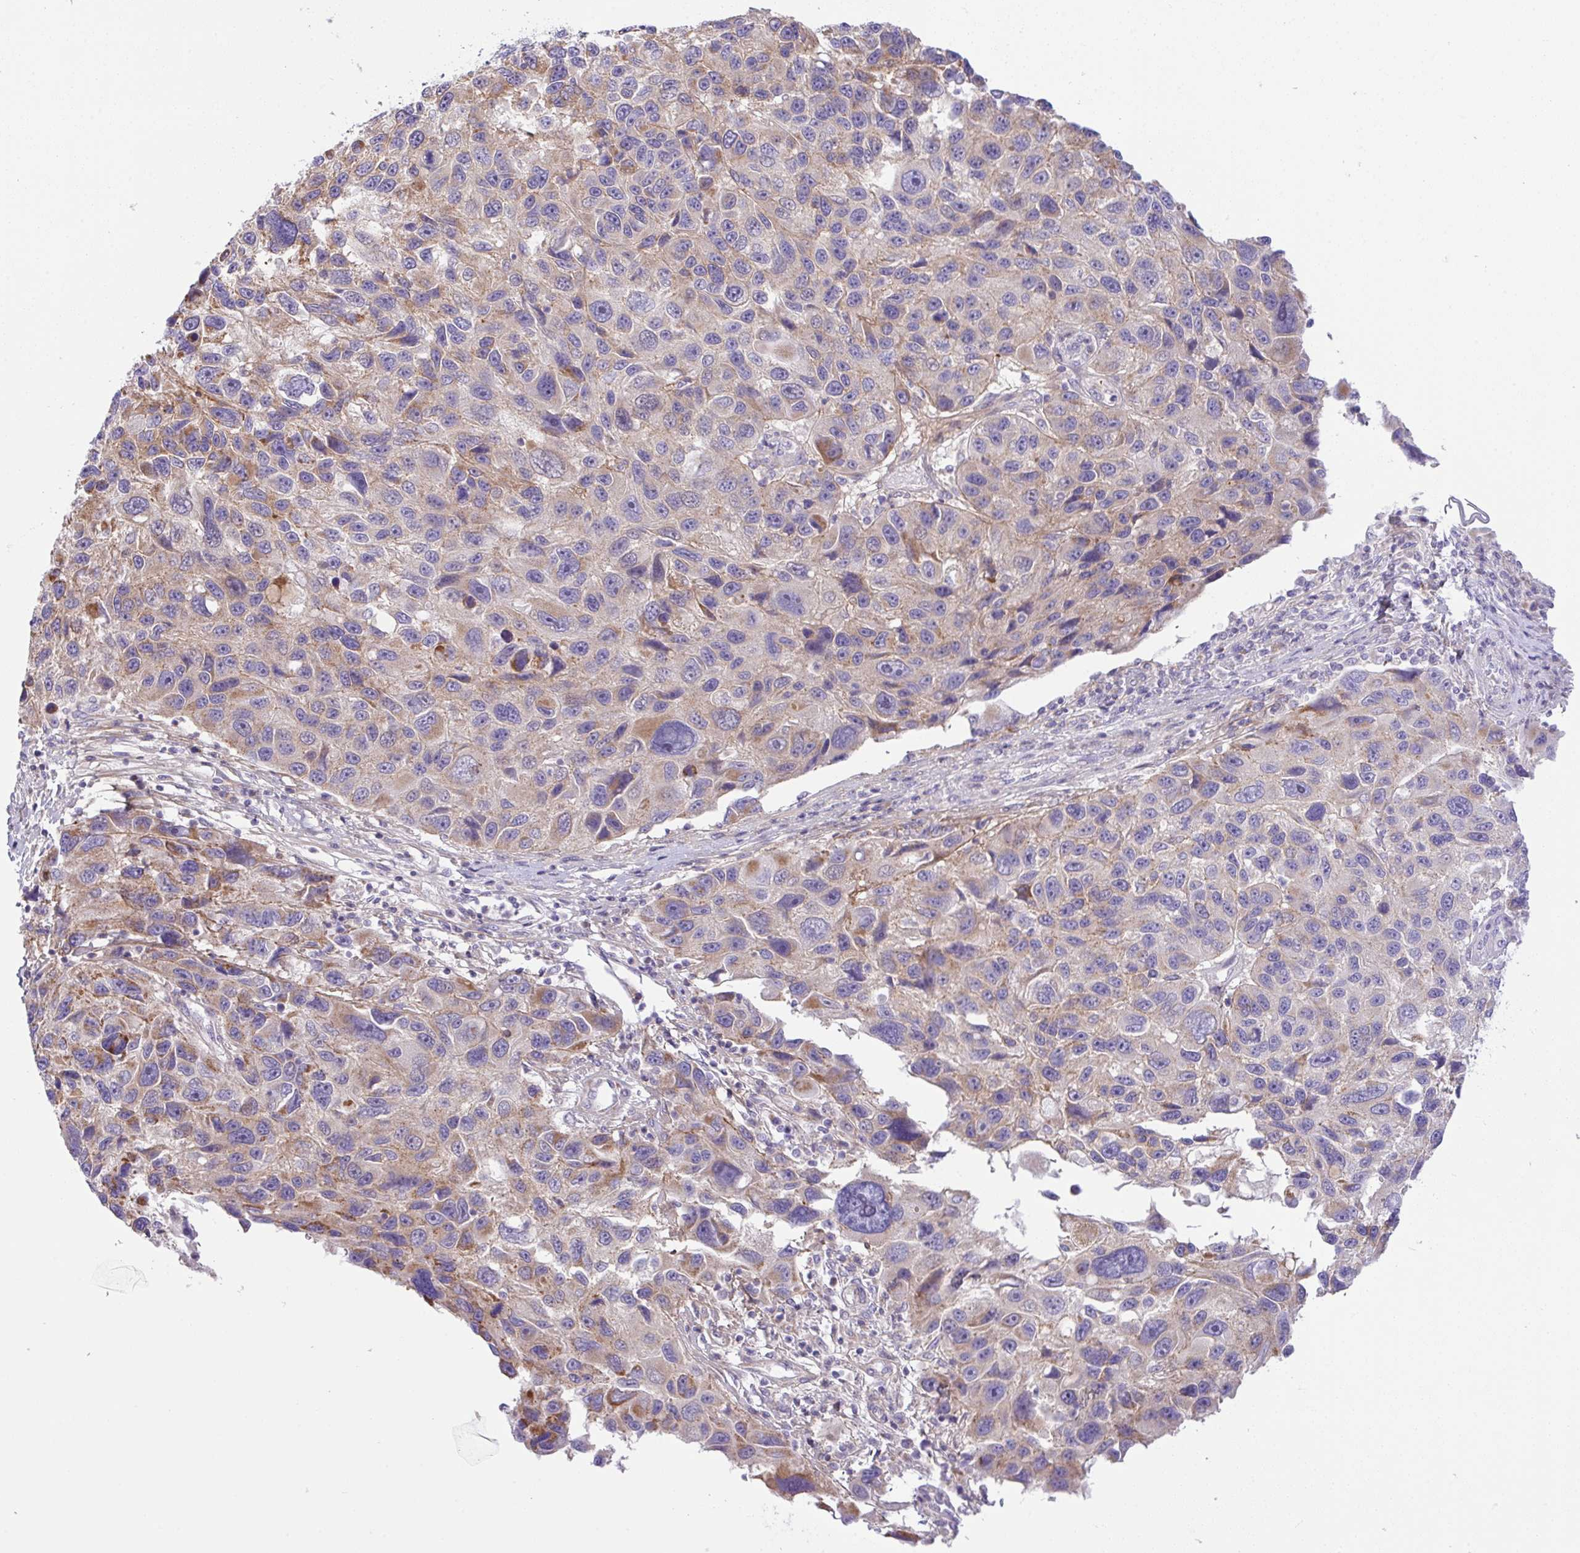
{"staining": {"intensity": "moderate", "quantity": "25%-75%", "location": "cytoplasmic/membranous"}, "tissue": "melanoma", "cell_type": "Tumor cells", "image_type": "cancer", "snomed": [{"axis": "morphology", "description": "Malignant melanoma, NOS"}, {"axis": "topography", "description": "Skin"}], "caption": "A brown stain highlights moderate cytoplasmic/membranous expression of a protein in malignant melanoma tumor cells.", "gene": "CHDH", "patient": {"sex": "male", "age": 53}}